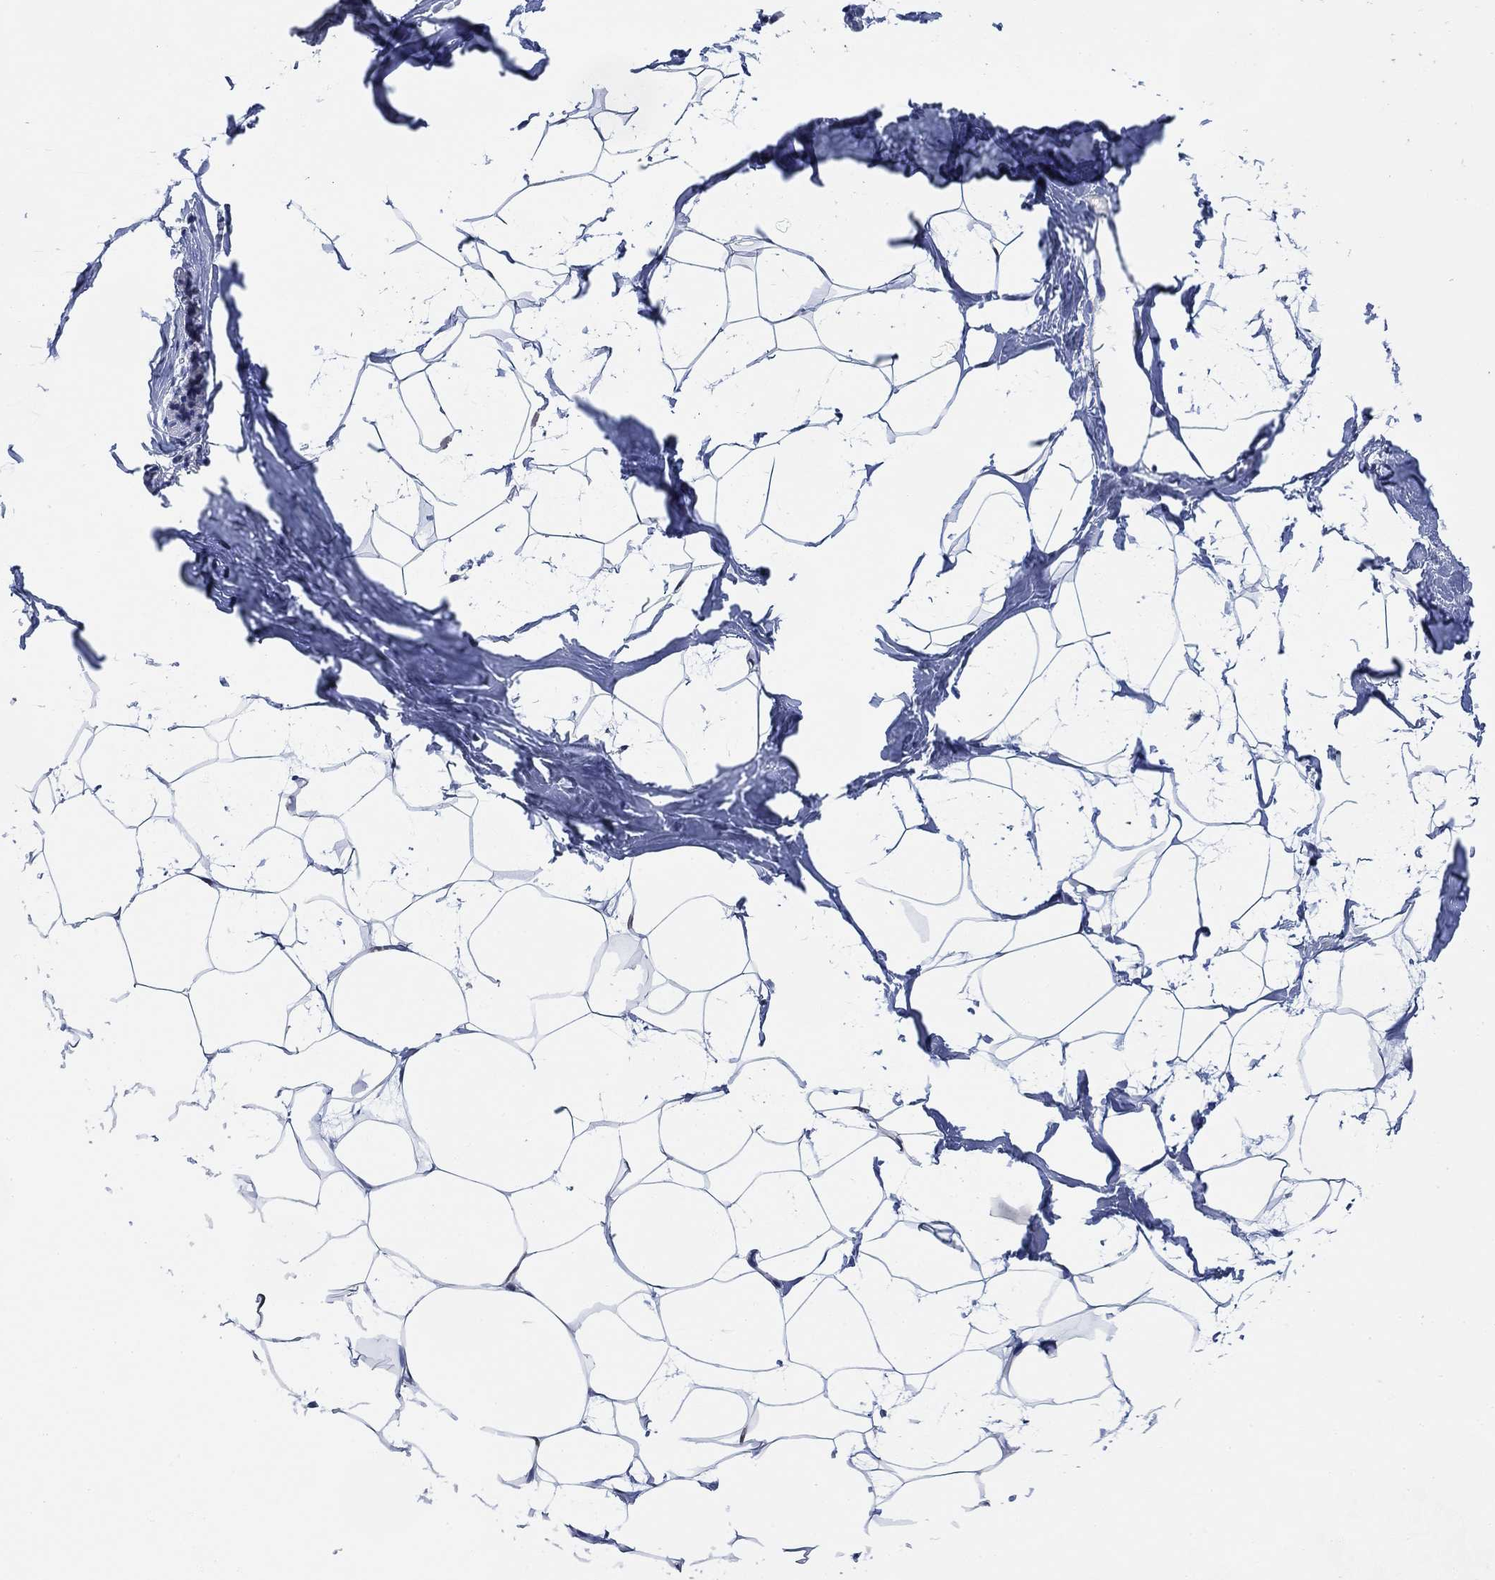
{"staining": {"intensity": "negative", "quantity": "none", "location": "none"}, "tissue": "breast", "cell_type": "Adipocytes", "image_type": "normal", "snomed": [{"axis": "morphology", "description": "Normal tissue, NOS"}, {"axis": "topography", "description": "Breast"}], "caption": "An immunohistochemistry photomicrograph of normal breast is shown. There is no staining in adipocytes of breast. (Immunohistochemistry, brightfield microscopy, high magnification).", "gene": "DAZL", "patient": {"sex": "female", "age": 32}}